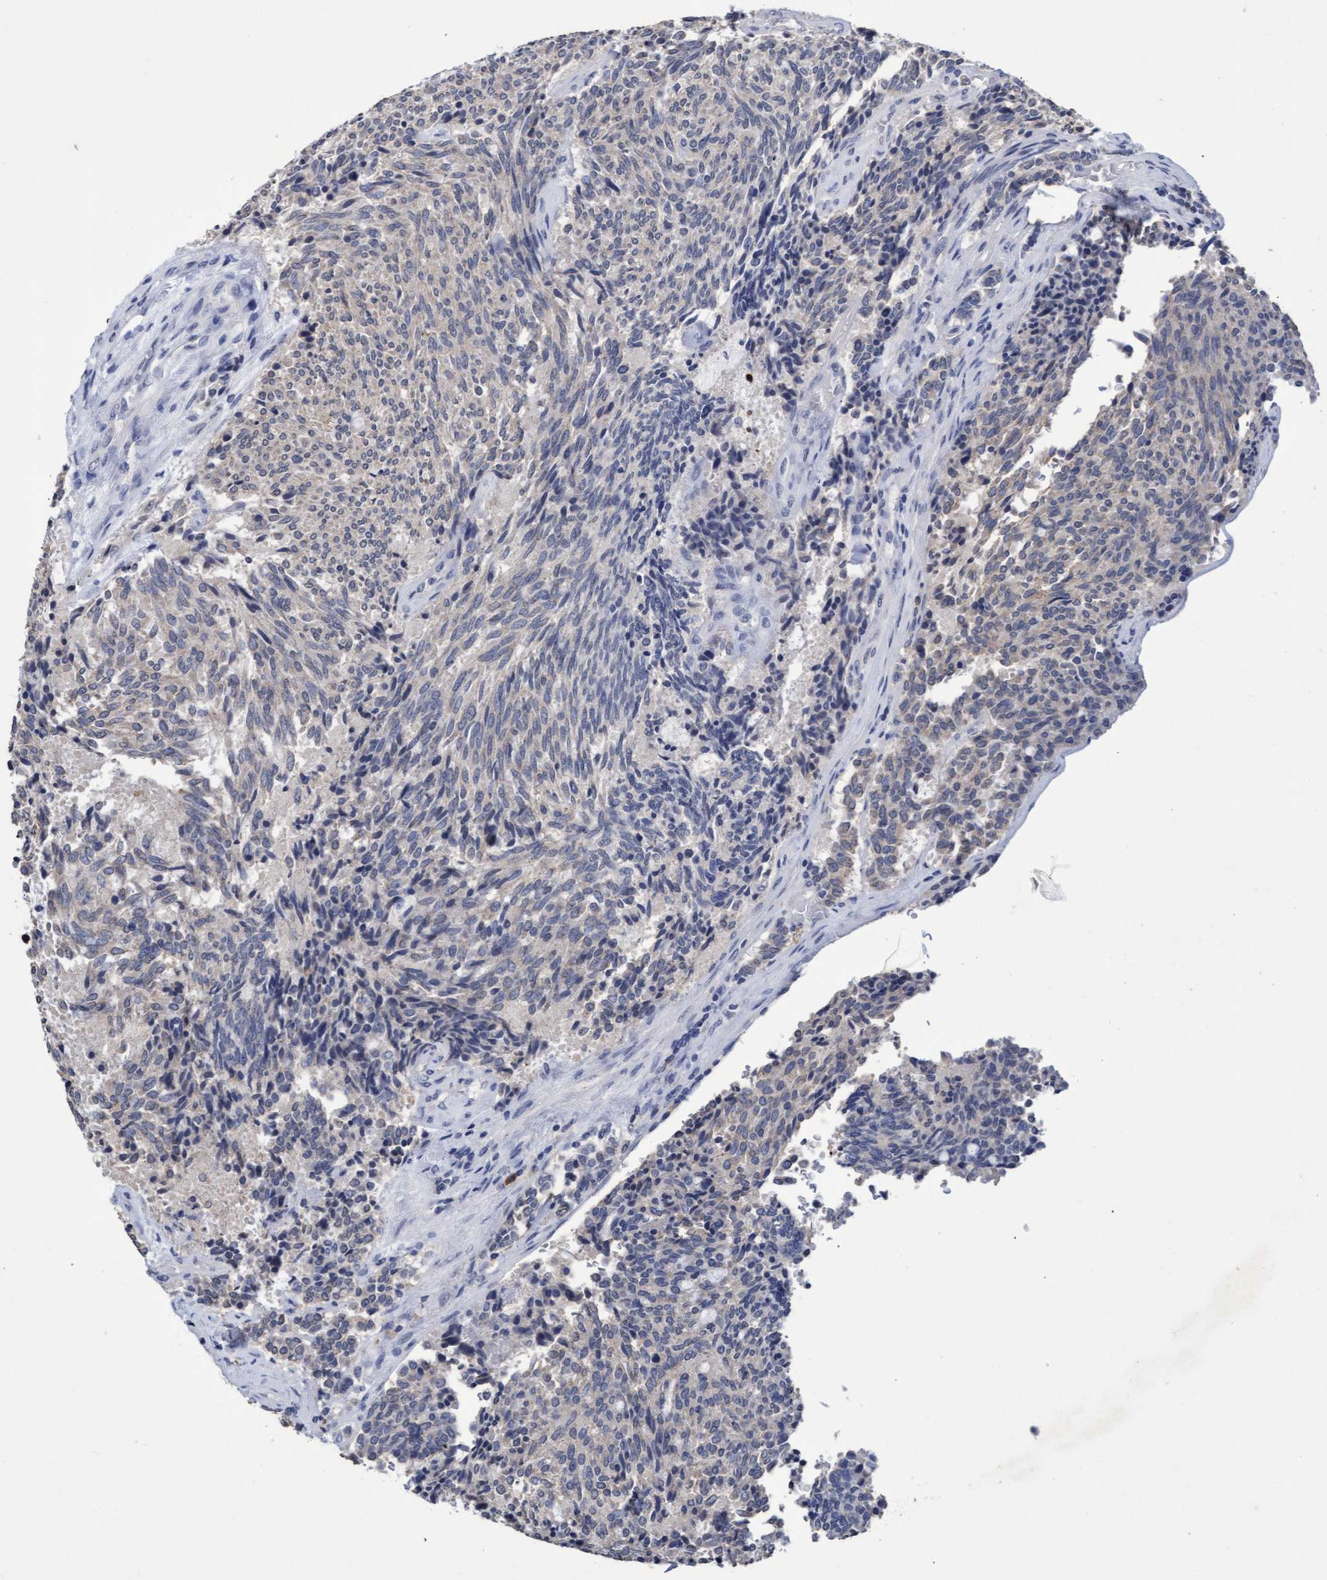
{"staining": {"intensity": "negative", "quantity": "none", "location": "none"}, "tissue": "carcinoid", "cell_type": "Tumor cells", "image_type": "cancer", "snomed": [{"axis": "morphology", "description": "Carcinoid, malignant, NOS"}, {"axis": "topography", "description": "Pancreas"}], "caption": "A micrograph of malignant carcinoid stained for a protein shows no brown staining in tumor cells.", "gene": "GPR39", "patient": {"sex": "female", "age": 54}}